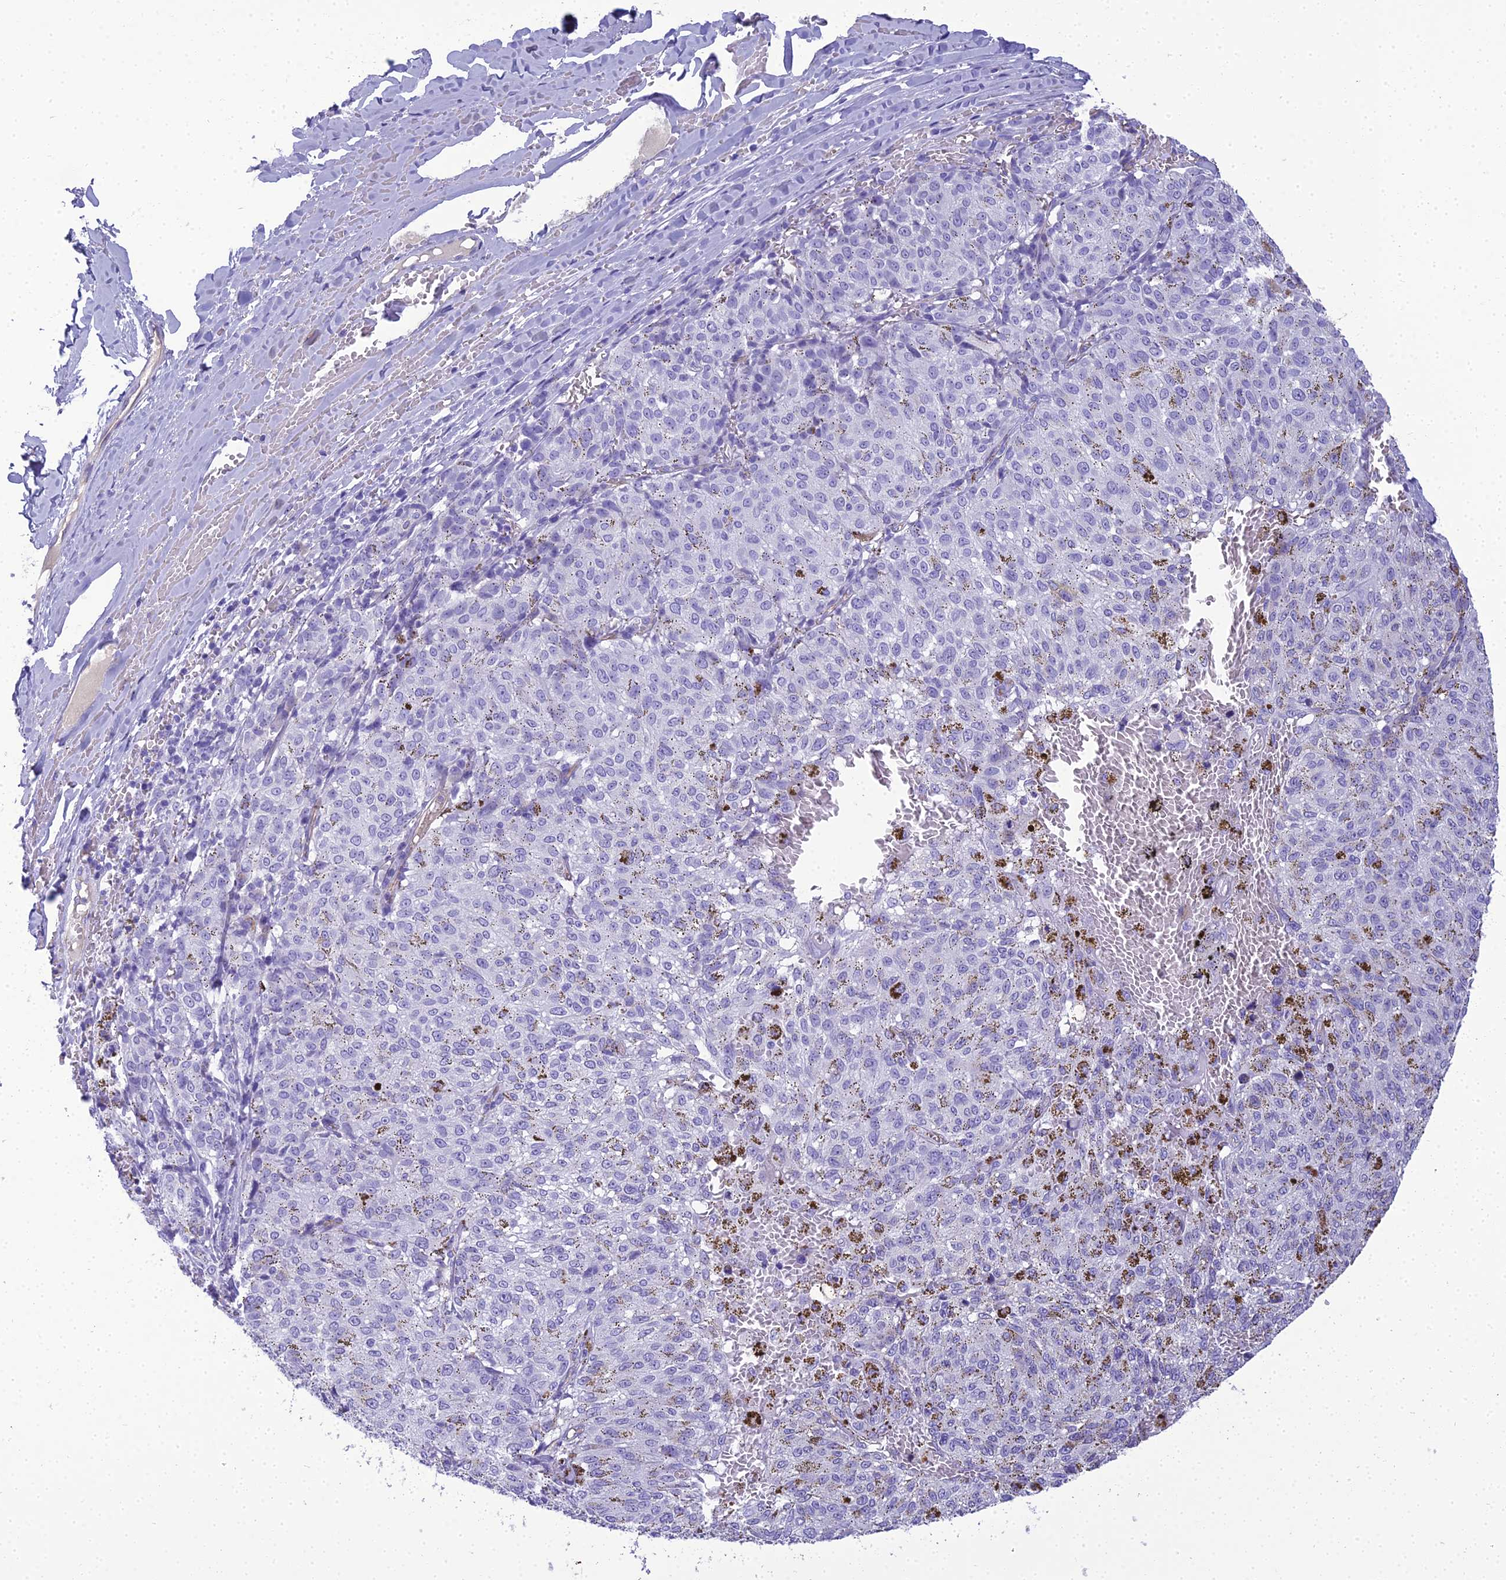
{"staining": {"intensity": "negative", "quantity": "none", "location": "none"}, "tissue": "melanoma", "cell_type": "Tumor cells", "image_type": "cancer", "snomed": [{"axis": "morphology", "description": "Malignant melanoma, NOS"}, {"axis": "topography", "description": "Skin"}], "caption": "The micrograph demonstrates no staining of tumor cells in malignant melanoma.", "gene": "NINJ1", "patient": {"sex": "female", "age": 72}}